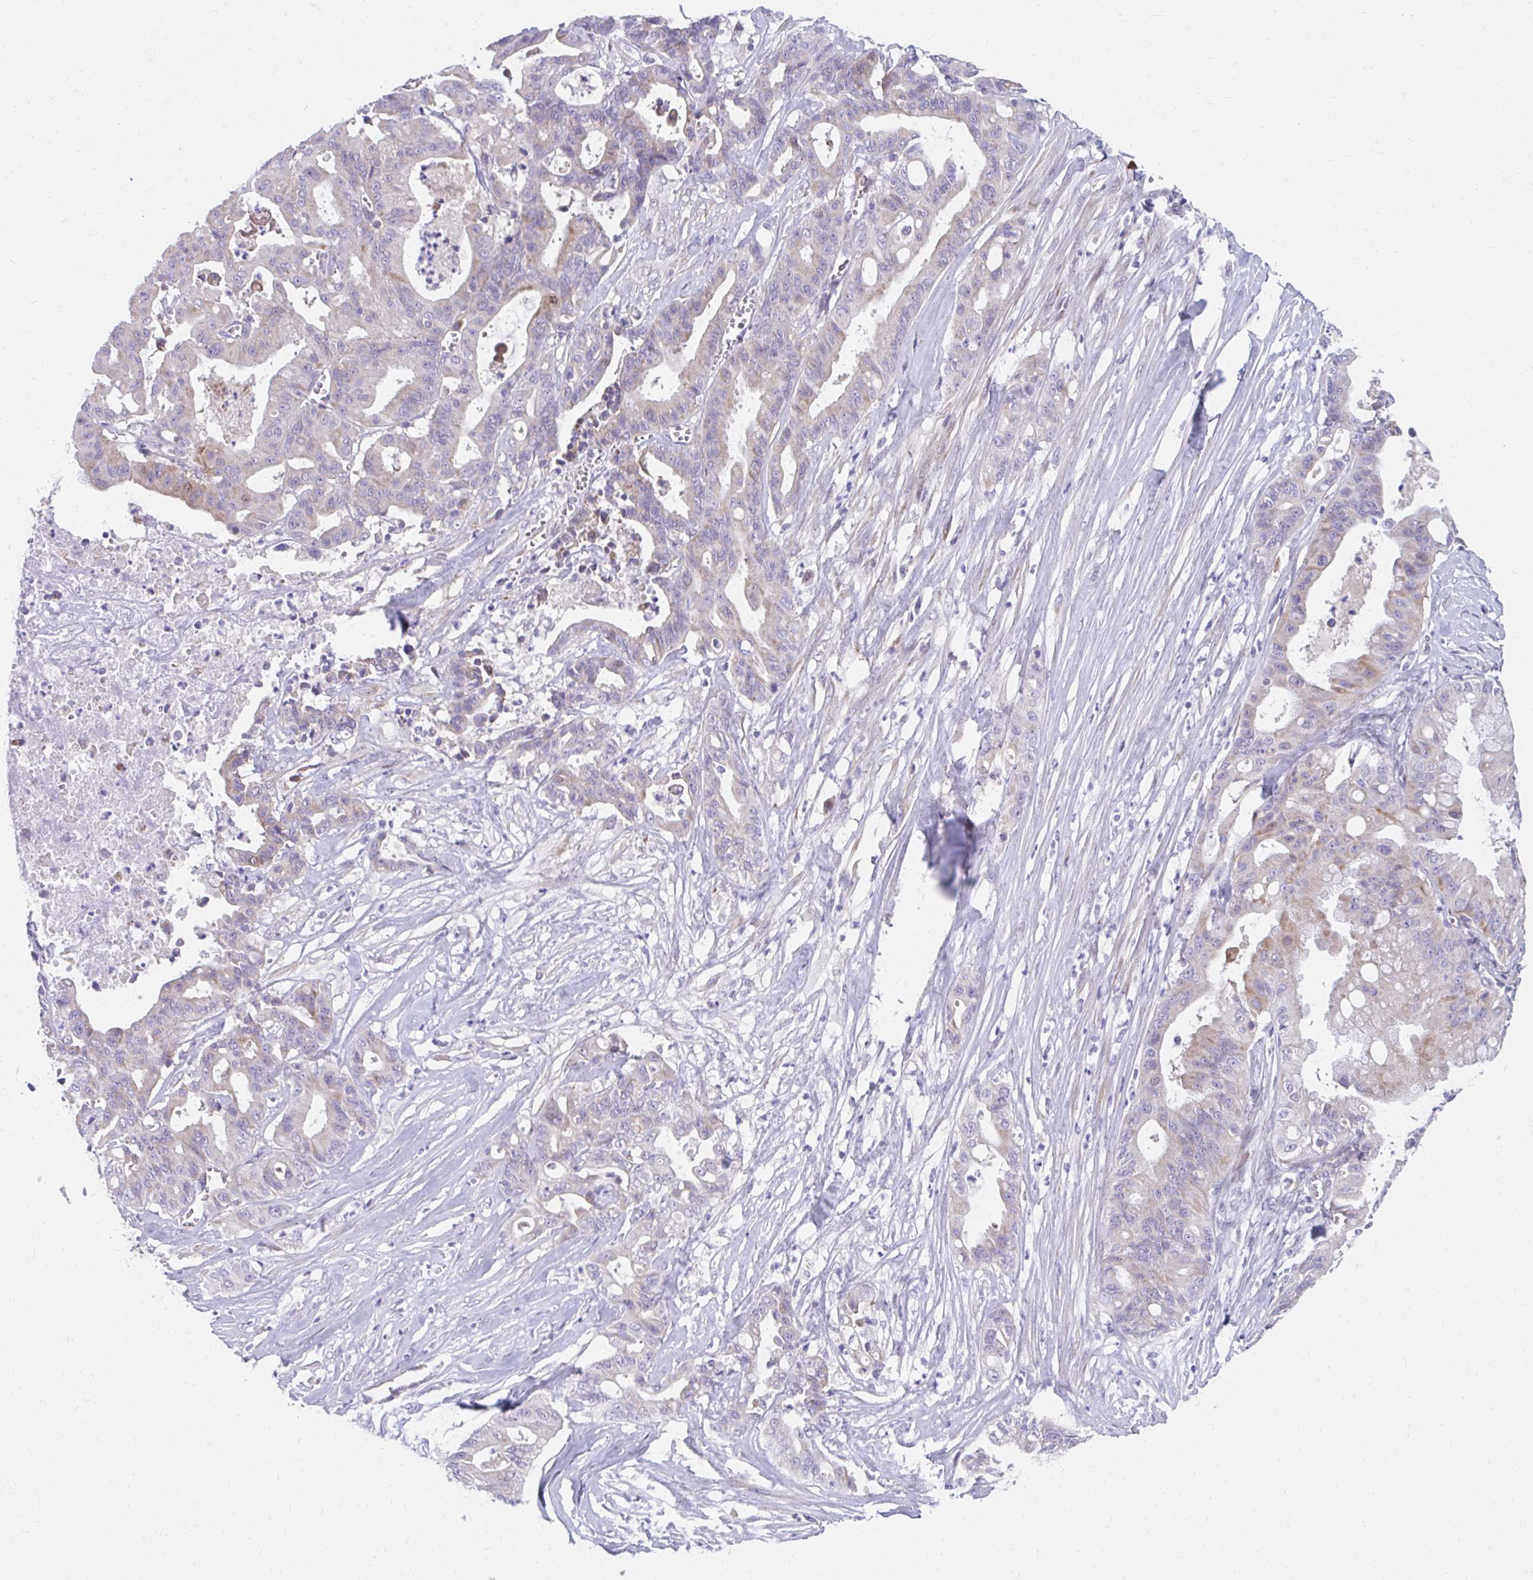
{"staining": {"intensity": "weak", "quantity": "<25%", "location": "cytoplasmic/membranous"}, "tissue": "ovarian cancer", "cell_type": "Tumor cells", "image_type": "cancer", "snomed": [{"axis": "morphology", "description": "Cystadenocarcinoma, mucinous, NOS"}, {"axis": "topography", "description": "Ovary"}], "caption": "Immunohistochemical staining of human ovarian mucinous cystadenocarcinoma displays no significant positivity in tumor cells. Brightfield microscopy of immunohistochemistry (IHC) stained with DAB (3,3'-diaminobenzidine) (brown) and hematoxylin (blue), captured at high magnification.", "gene": "SLAMF7", "patient": {"sex": "female", "age": 70}}